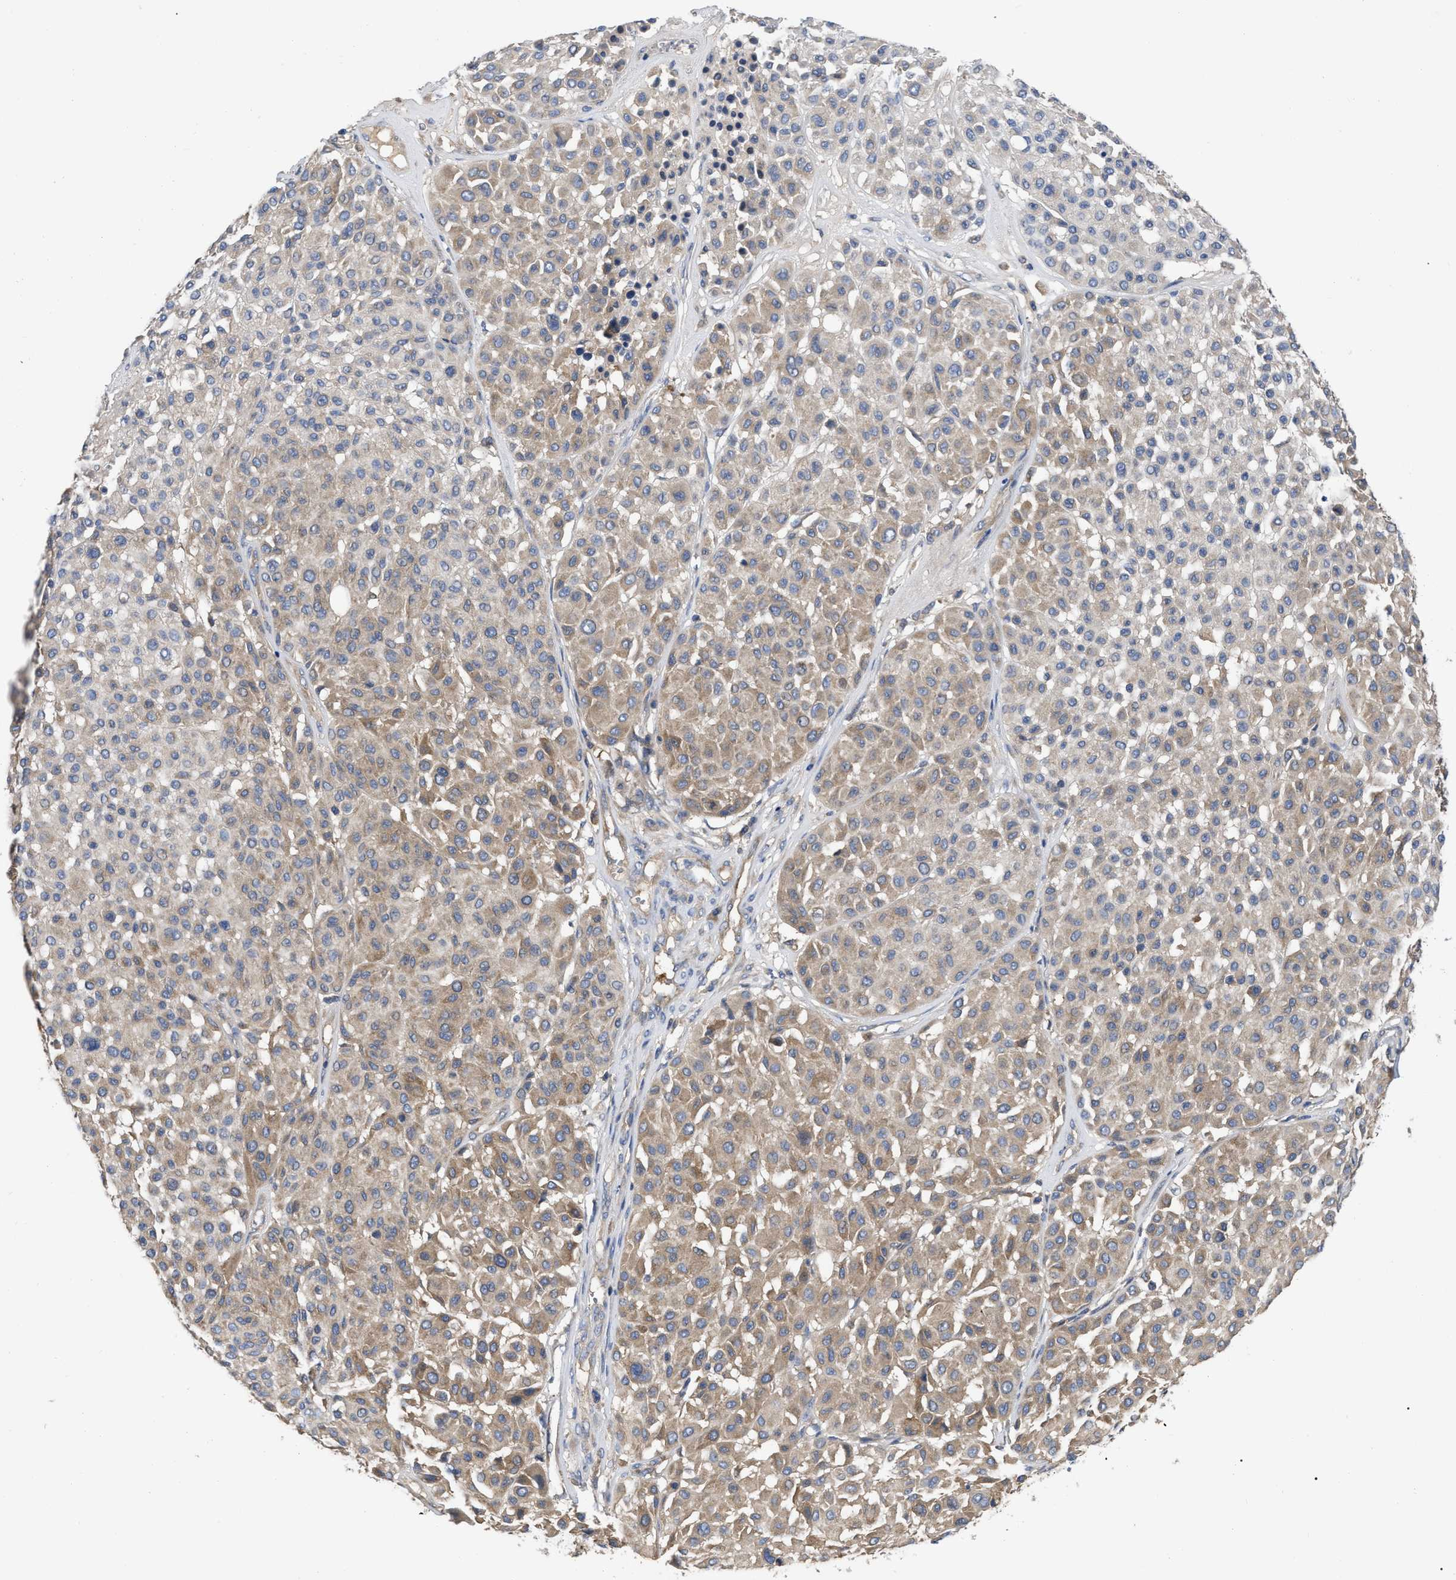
{"staining": {"intensity": "weak", "quantity": ">75%", "location": "cytoplasmic/membranous"}, "tissue": "melanoma", "cell_type": "Tumor cells", "image_type": "cancer", "snomed": [{"axis": "morphology", "description": "Malignant melanoma, Metastatic site"}, {"axis": "topography", "description": "Soft tissue"}], "caption": "About >75% of tumor cells in malignant melanoma (metastatic site) show weak cytoplasmic/membranous protein positivity as visualized by brown immunohistochemical staining.", "gene": "RAP1GDS1", "patient": {"sex": "male", "age": 41}}